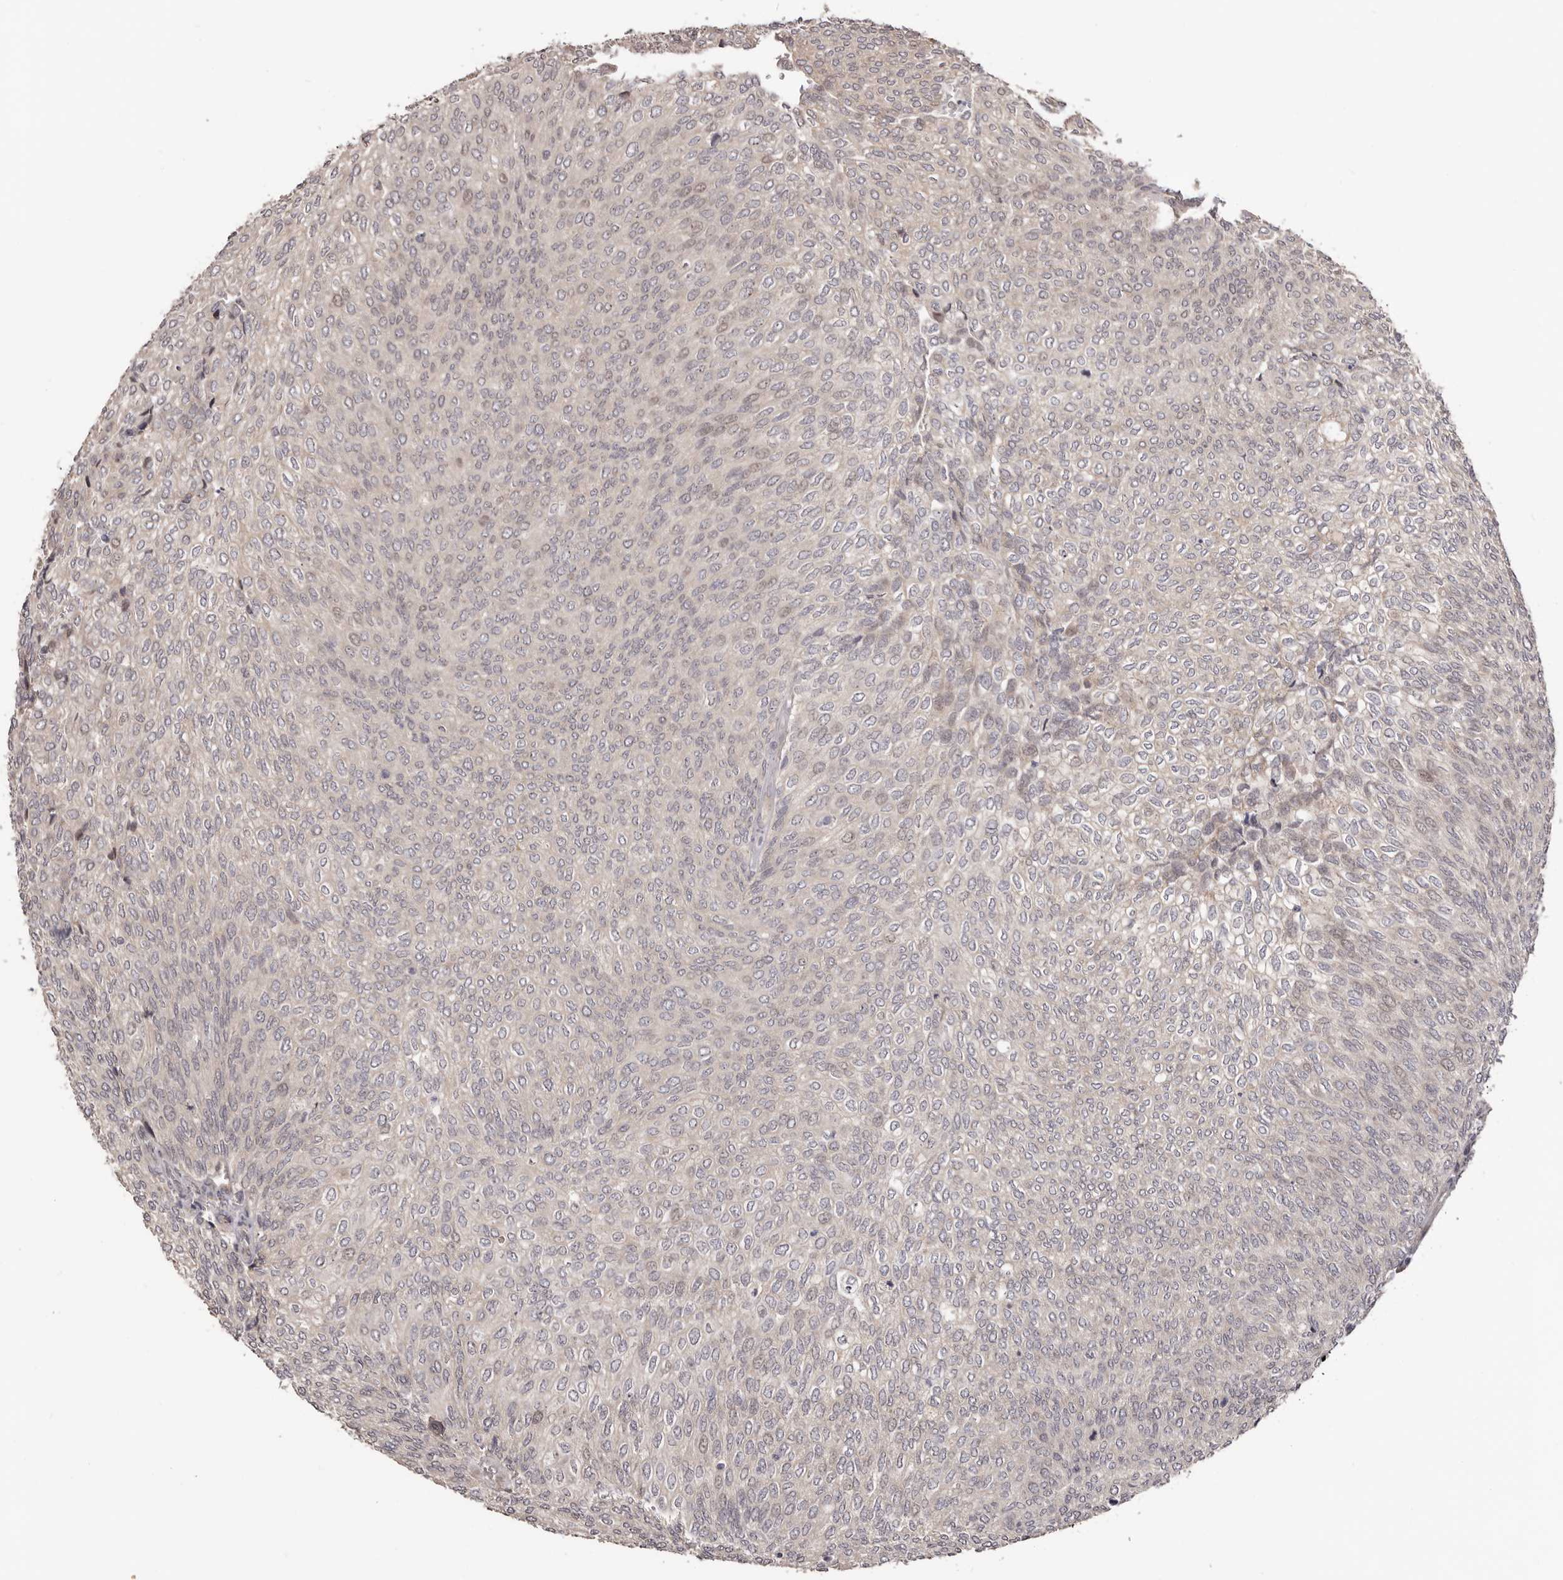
{"staining": {"intensity": "moderate", "quantity": "<25%", "location": "cytoplasmic/membranous,nuclear"}, "tissue": "urothelial cancer", "cell_type": "Tumor cells", "image_type": "cancer", "snomed": [{"axis": "morphology", "description": "Urothelial carcinoma, Low grade"}, {"axis": "topography", "description": "Urinary bladder"}], "caption": "A brown stain highlights moderate cytoplasmic/membranous and nuclear staining of a protein in urothelial cancer tumor cells. (DAB (3,3'-diaminobenzidine) IHC, brown staining for protein, blue staining for nuclei).", "gene": "NOL12", "patient": {"sex": "female", "age": 79}}